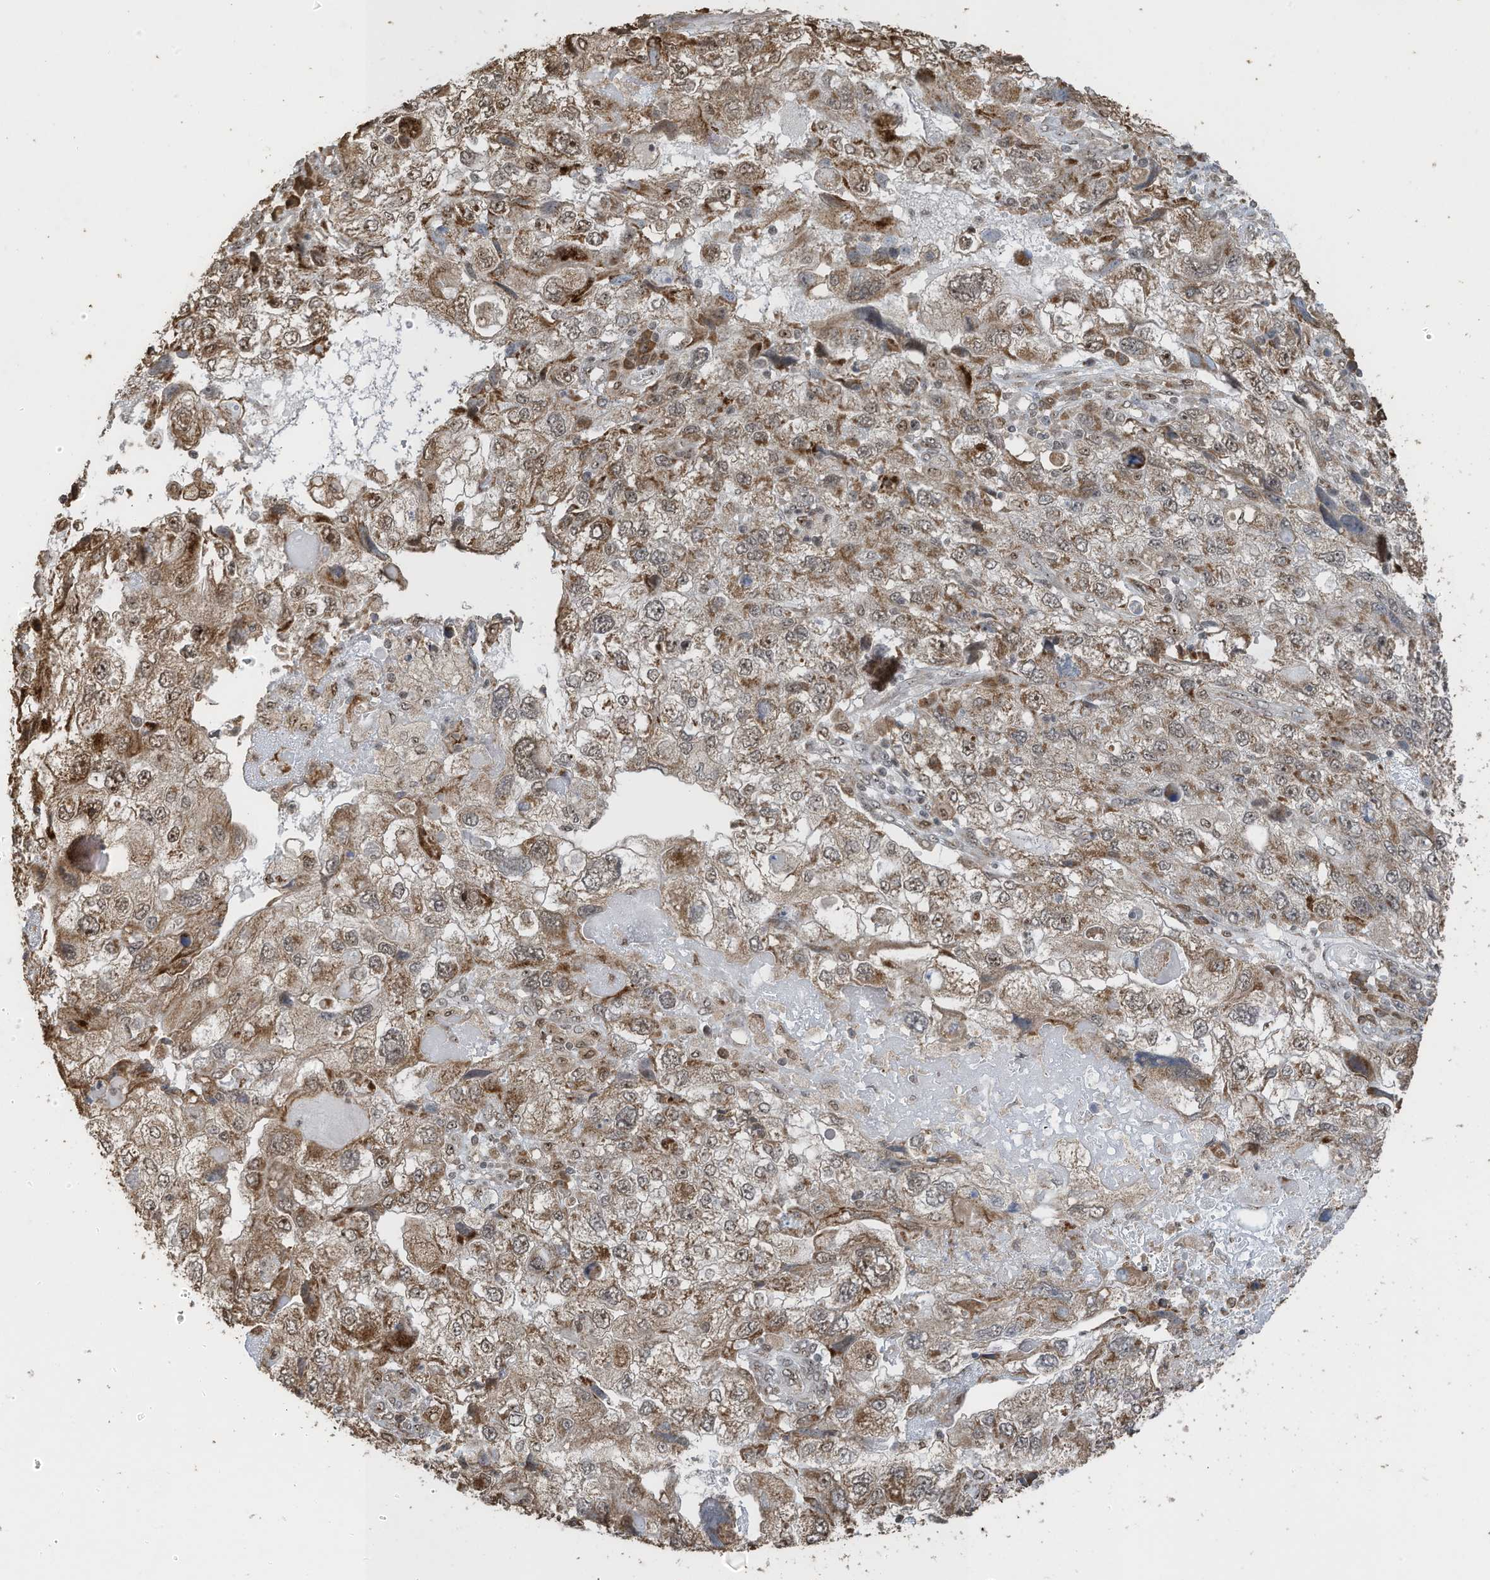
{"staining": {"intensity": "moderate", "quantity": ">75%", "location": "cytoplasmic/membranous"}, "tissue": "endometrial cancer", "cell_type": "Tumor cells", "image_type": "cancer", "snomed": [{"axis": "morphology", "description": "Adenocarcinoma, NOS"}, {"axis": "topography", "description": "Endometrium"}], "caption": "A brown stain labels moderate cytoplasmic/membranous positivity of a protein in endometrial cancer tumor cells. (IHC, brightfield microscopy, high magnification).", "gene": "ERLEC1", "patient": {"sex": "female", "age": 49}}